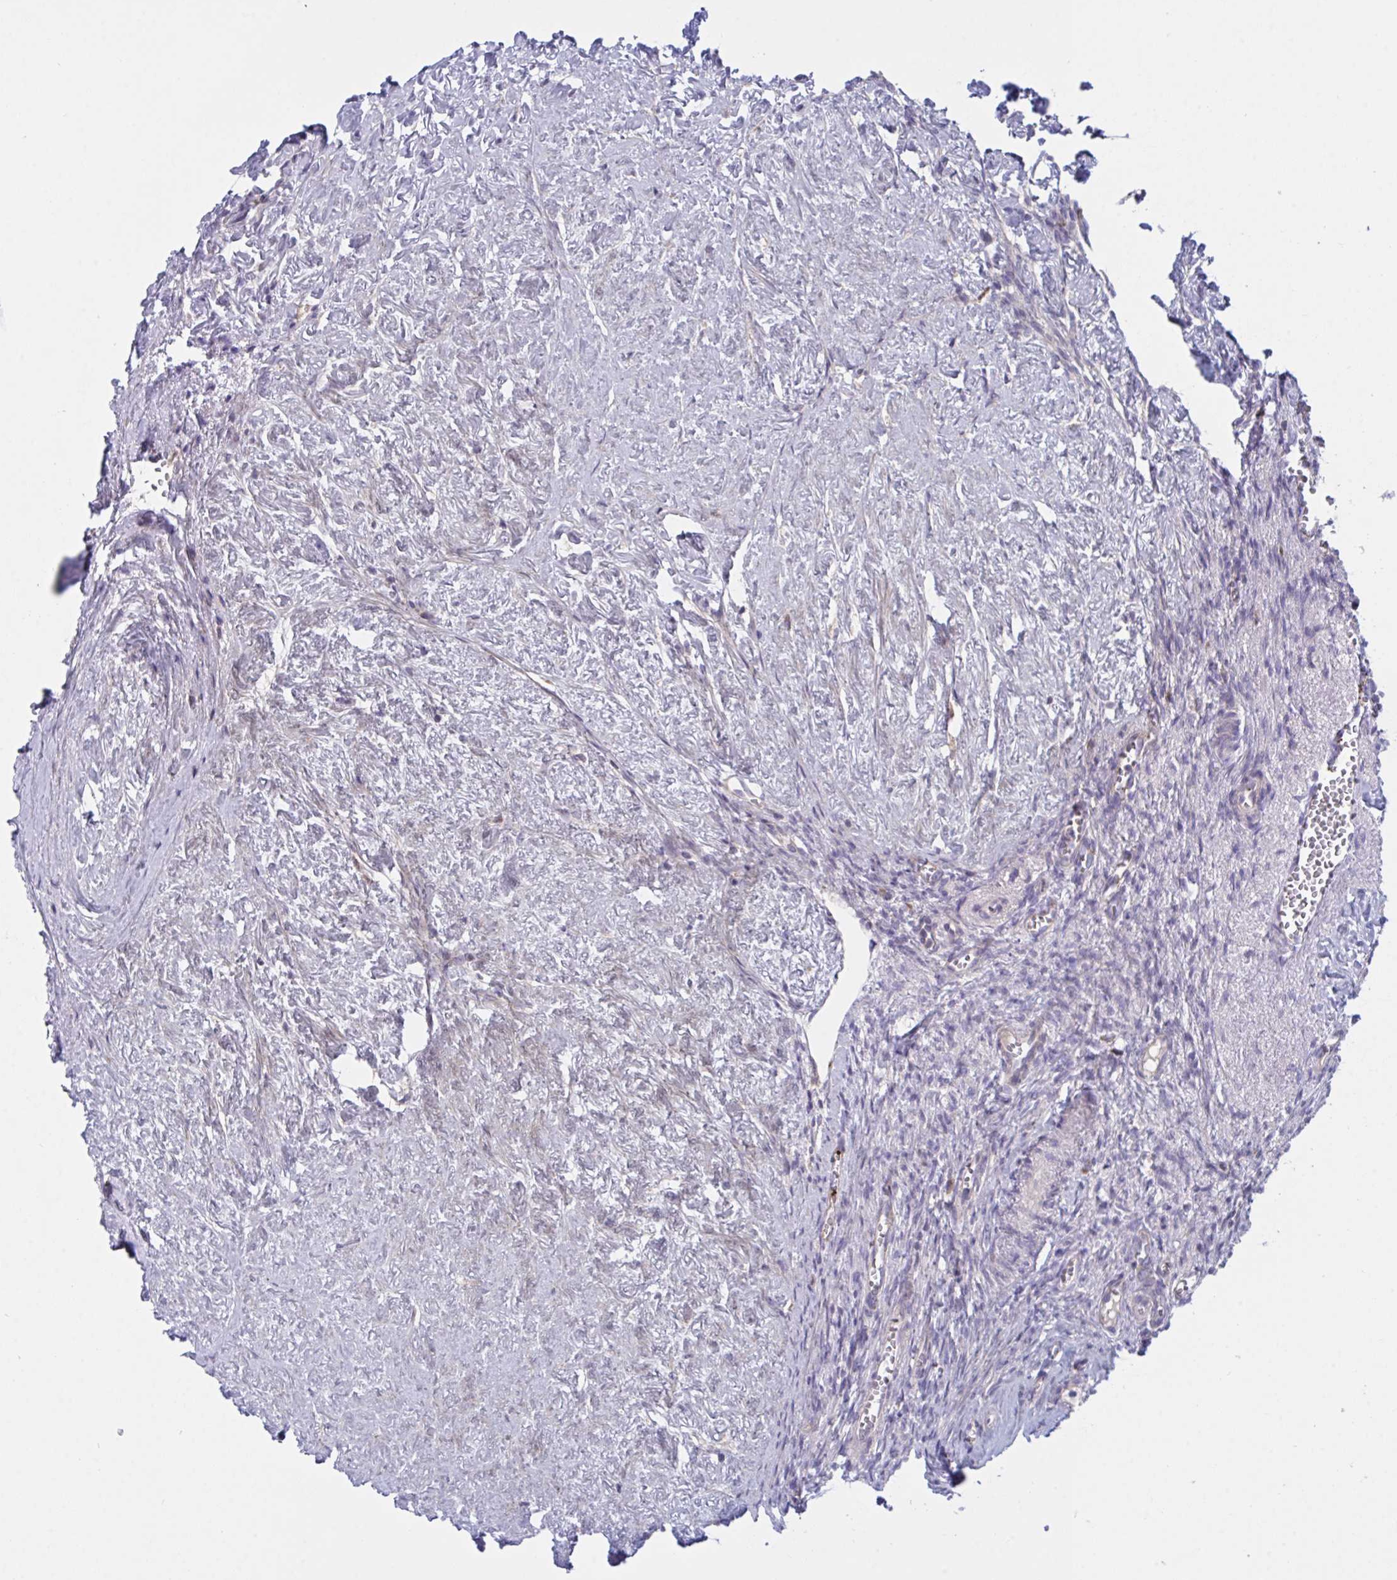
{"staining": {"intensity": "weak", "quantity": ">75%", "location": "cytoplasmic/membranous"}, "tissue": "ovary", "cell_type": "Follicle cells", "image_type": "normal", "snomed": [{"axis": "morphology", "description": "Normal tissue, NOS"}, {"axis": "topography", "description": "Ovary"}], "caption": "Normal ovary reveals weak cytoplasmic/membranous positivity in about >75% of follicle cells (DAB (3,3'-diaminobenzidine) IHC, brown staining for protein, blue staining for nuclei)..", "gene": "MRPS2", "patient": {"sex": "female", "age": 41}}